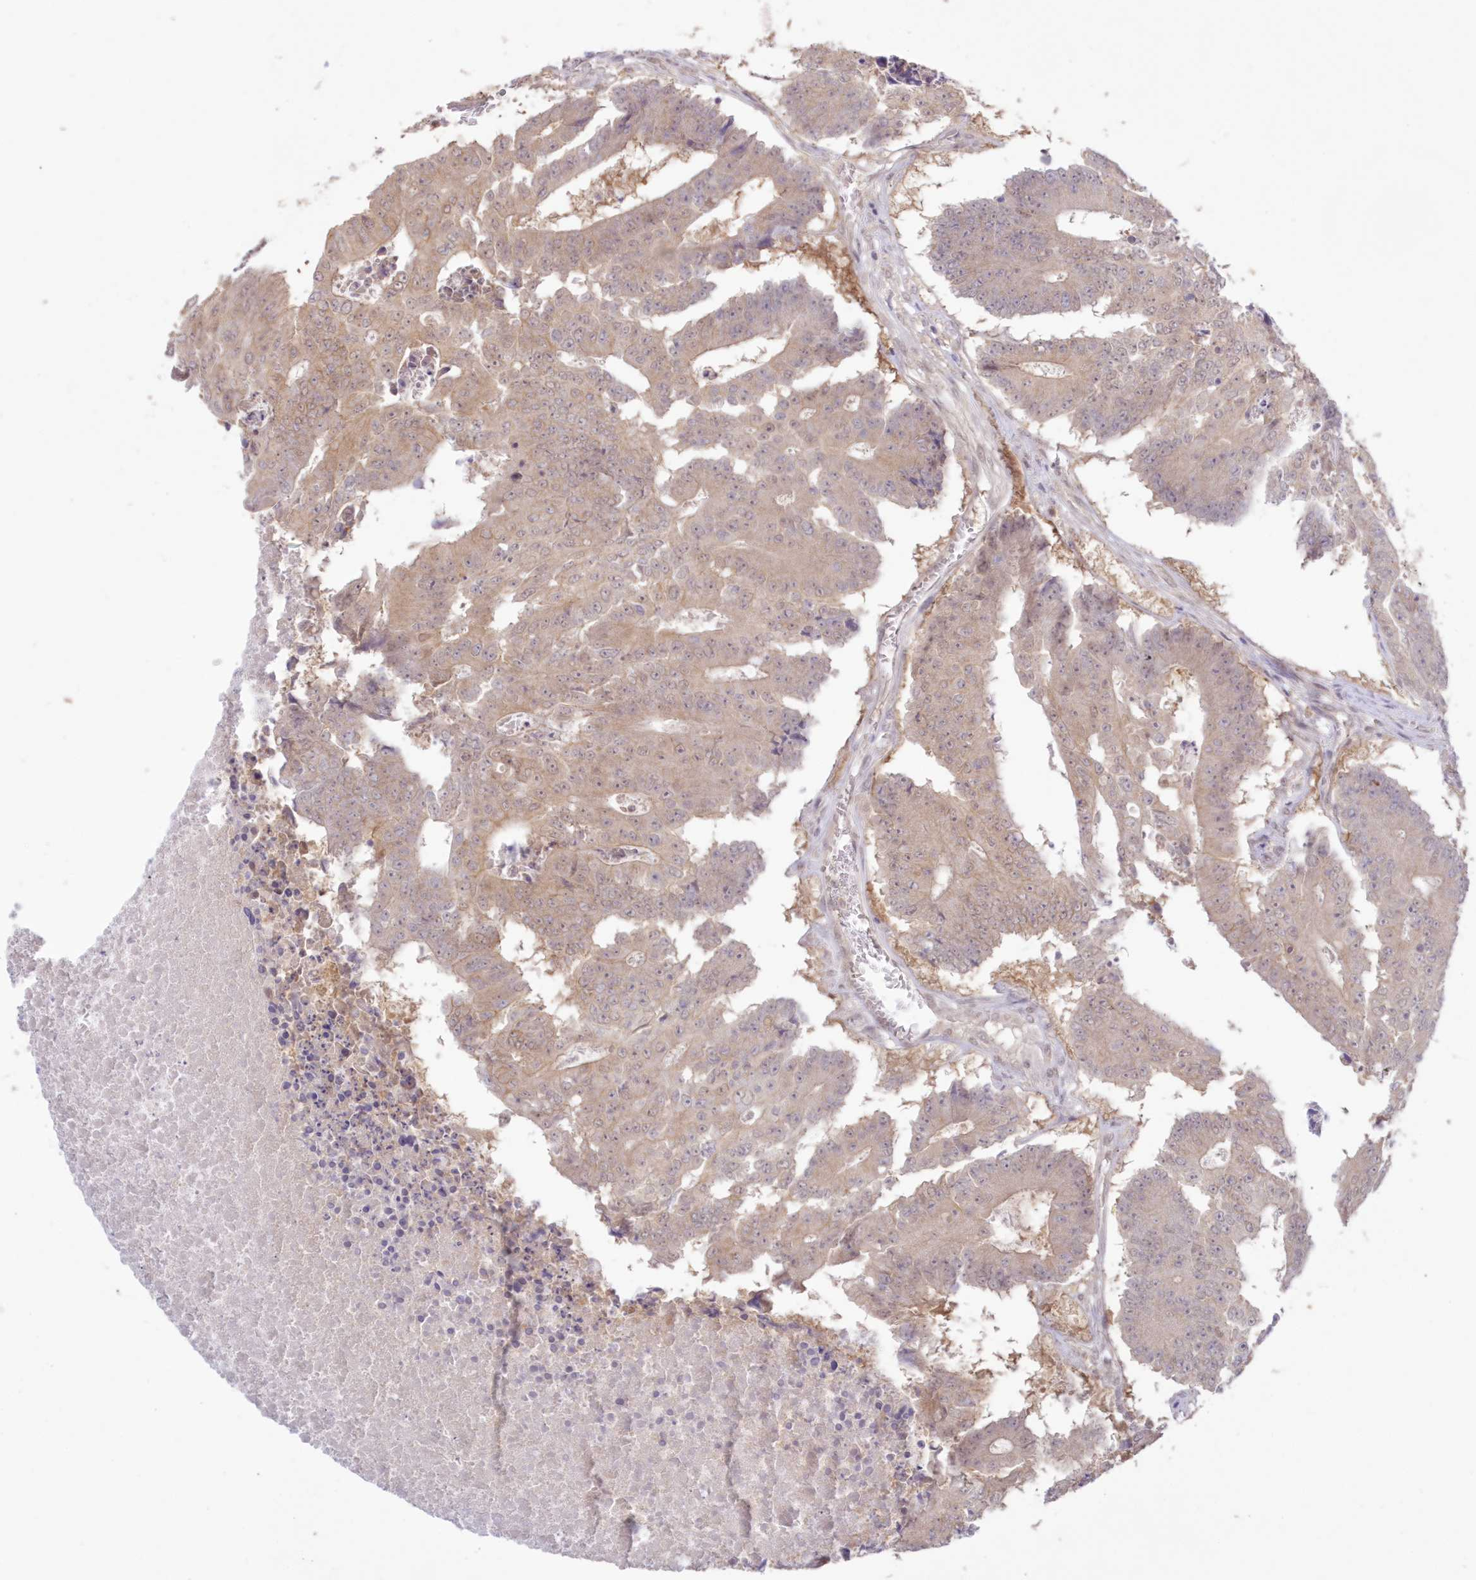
{"staining": {"intensity": "weak", "quantity": ">75%", "location": "cytoplasmic/membranous"}, "tissue": "colorectal cancer", "cell_type": "Tumor cells", "image_type": "cancer", "snomed": [{"axis": "morphology", "description": "Adenocarcinoma, NOS"}, {"axis": "topography", "description": "Colon"}], "caption": "IHC (DAB) staining of human adenocarcinoma (colorectal) exhibits weak cytoplasmic/membranous protein expression in approximately >75% of tumor cells.", "gene": "RNPEP", "patient": {"sex": "male", "age": 87}}